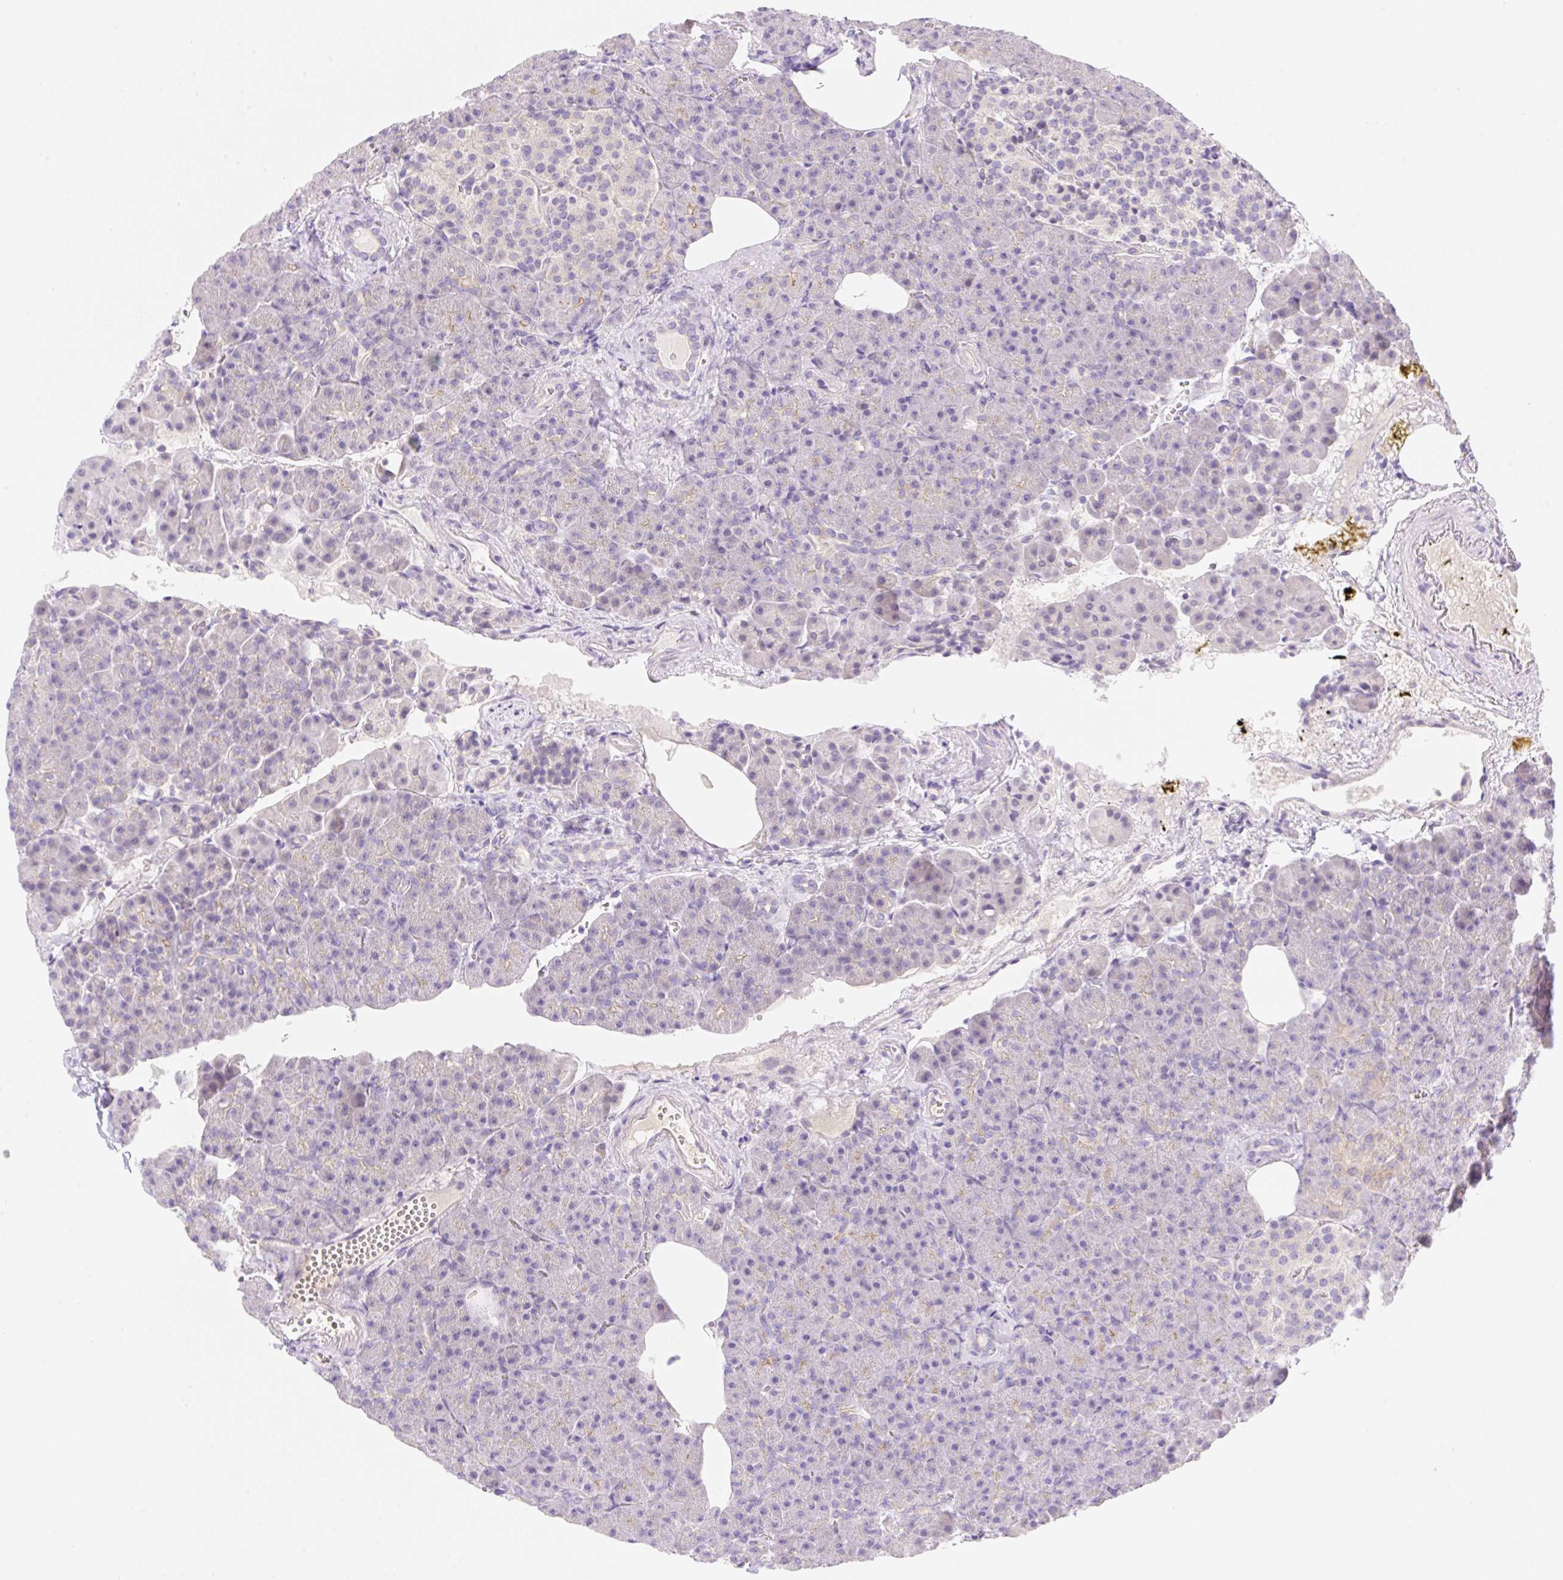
{"staining": {"intensity": "moderate", "quantity": "<25%", "location": "cytoplasmic/membranous"}, "tissue": "pancreas", "cell_type": "Exocrine glandular cells", "image_type": "normal", "snomed": [{"axis": "morphology", "description": "Normal tissue, NOS"}, {"axis": "topography", "description": "Pancreas"}], "caption": "This photomicrograph demonstrates IHC staining of benign human pancreas, with low moderate cytoplasmic/membranous staining in approximately <25% of exocrine glandular cells.", "gene": "DENND5A", "patient": {"sex": "female", "age": 74}}